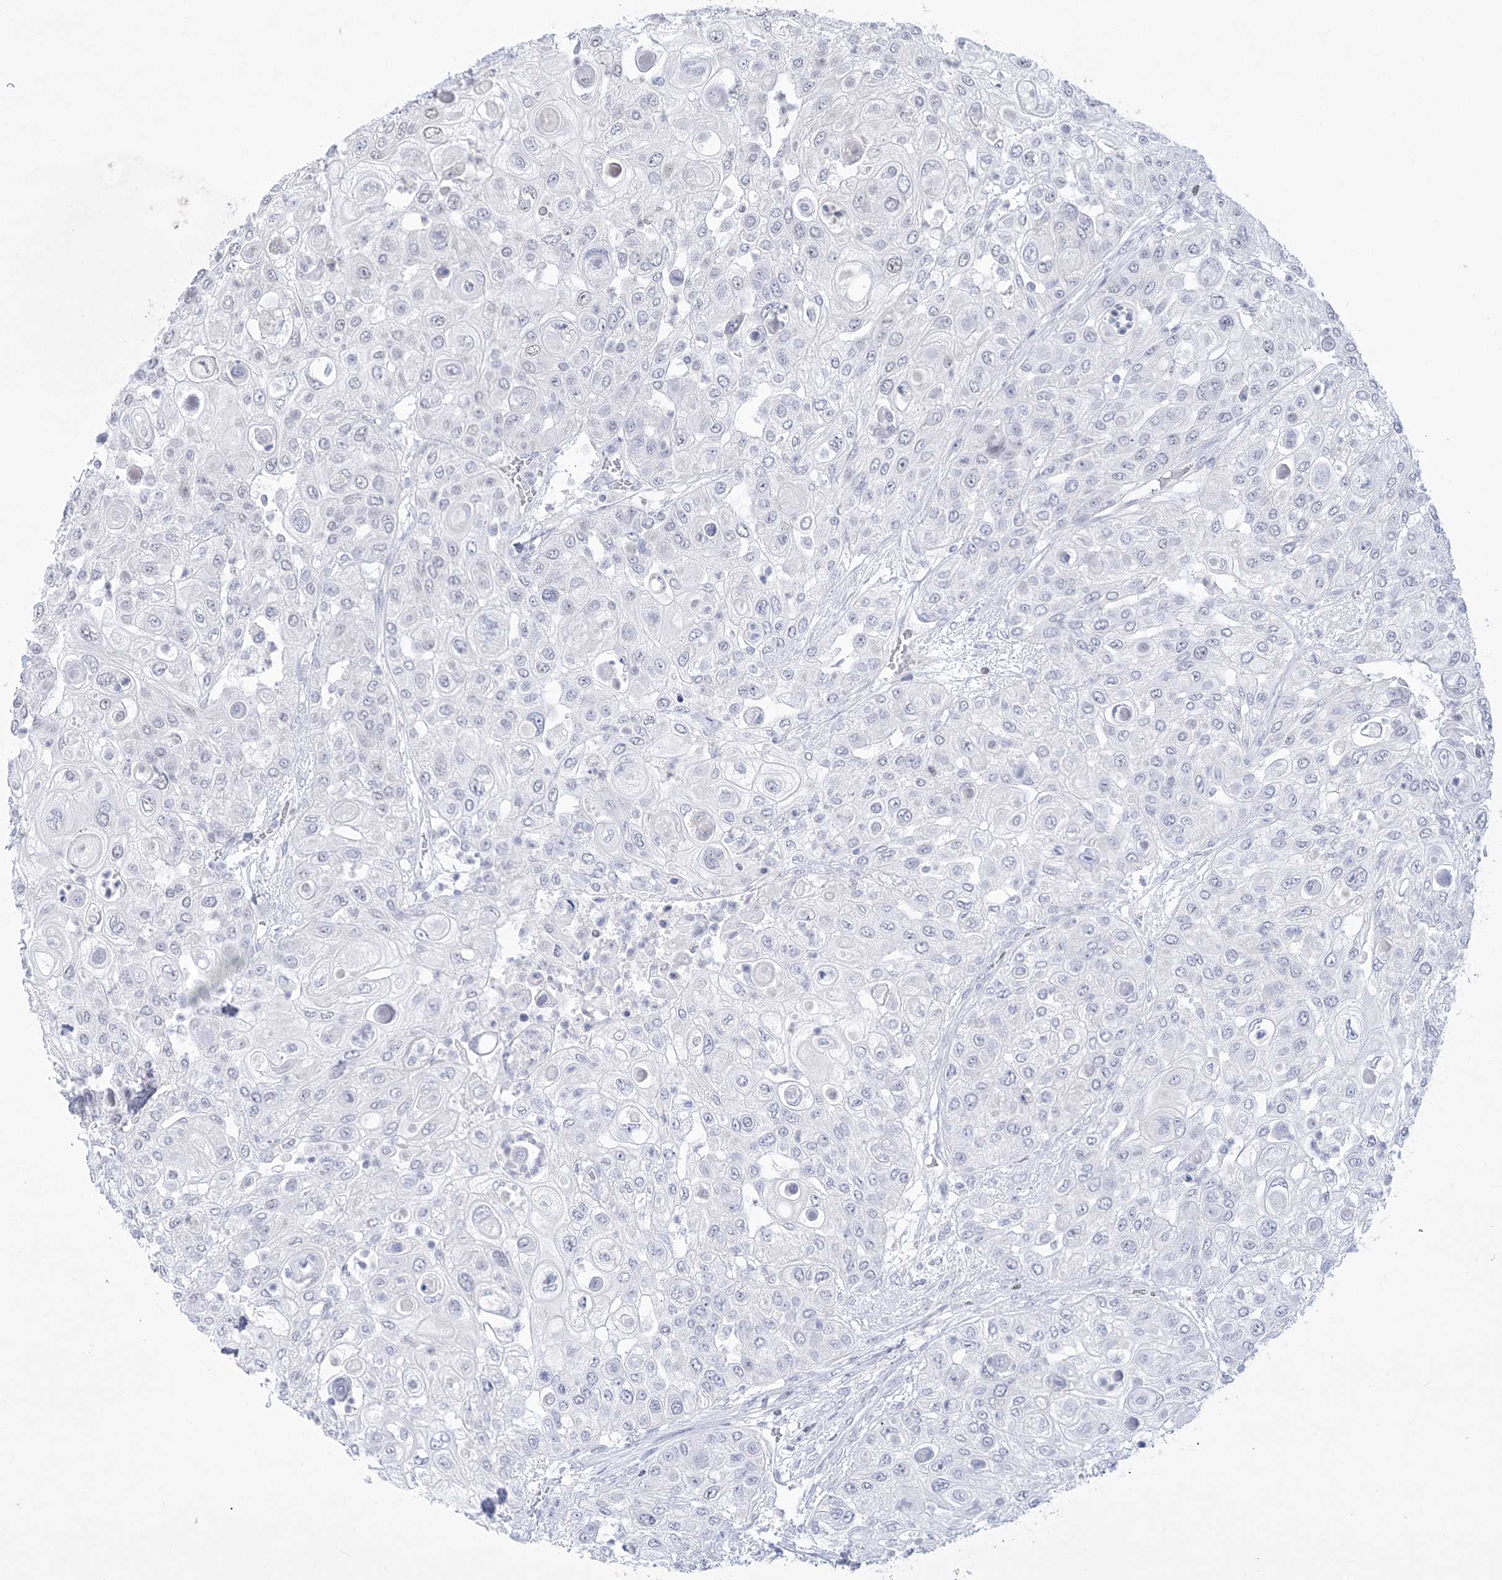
{"staining": {"intensity": "negative", "quantity": "none", "location": "none"}, "tissue": "urothelial cancer", "cell_type": "Tumor cells", "image_type": "cancer", "snomed": [{"axis": "morphology", "description": "Urothelial carcinoma, High grade"}, {"axis": "topography", "description": "Urinary bladder"}], "caption": "An immunohistochemistry (IHC) photomicrograph of urothelial cancer is shown. There is no staining in tumor cells of urothelial cancer.", "gene": "WDR27", "patient": {"sex": "female", "age": 79}}